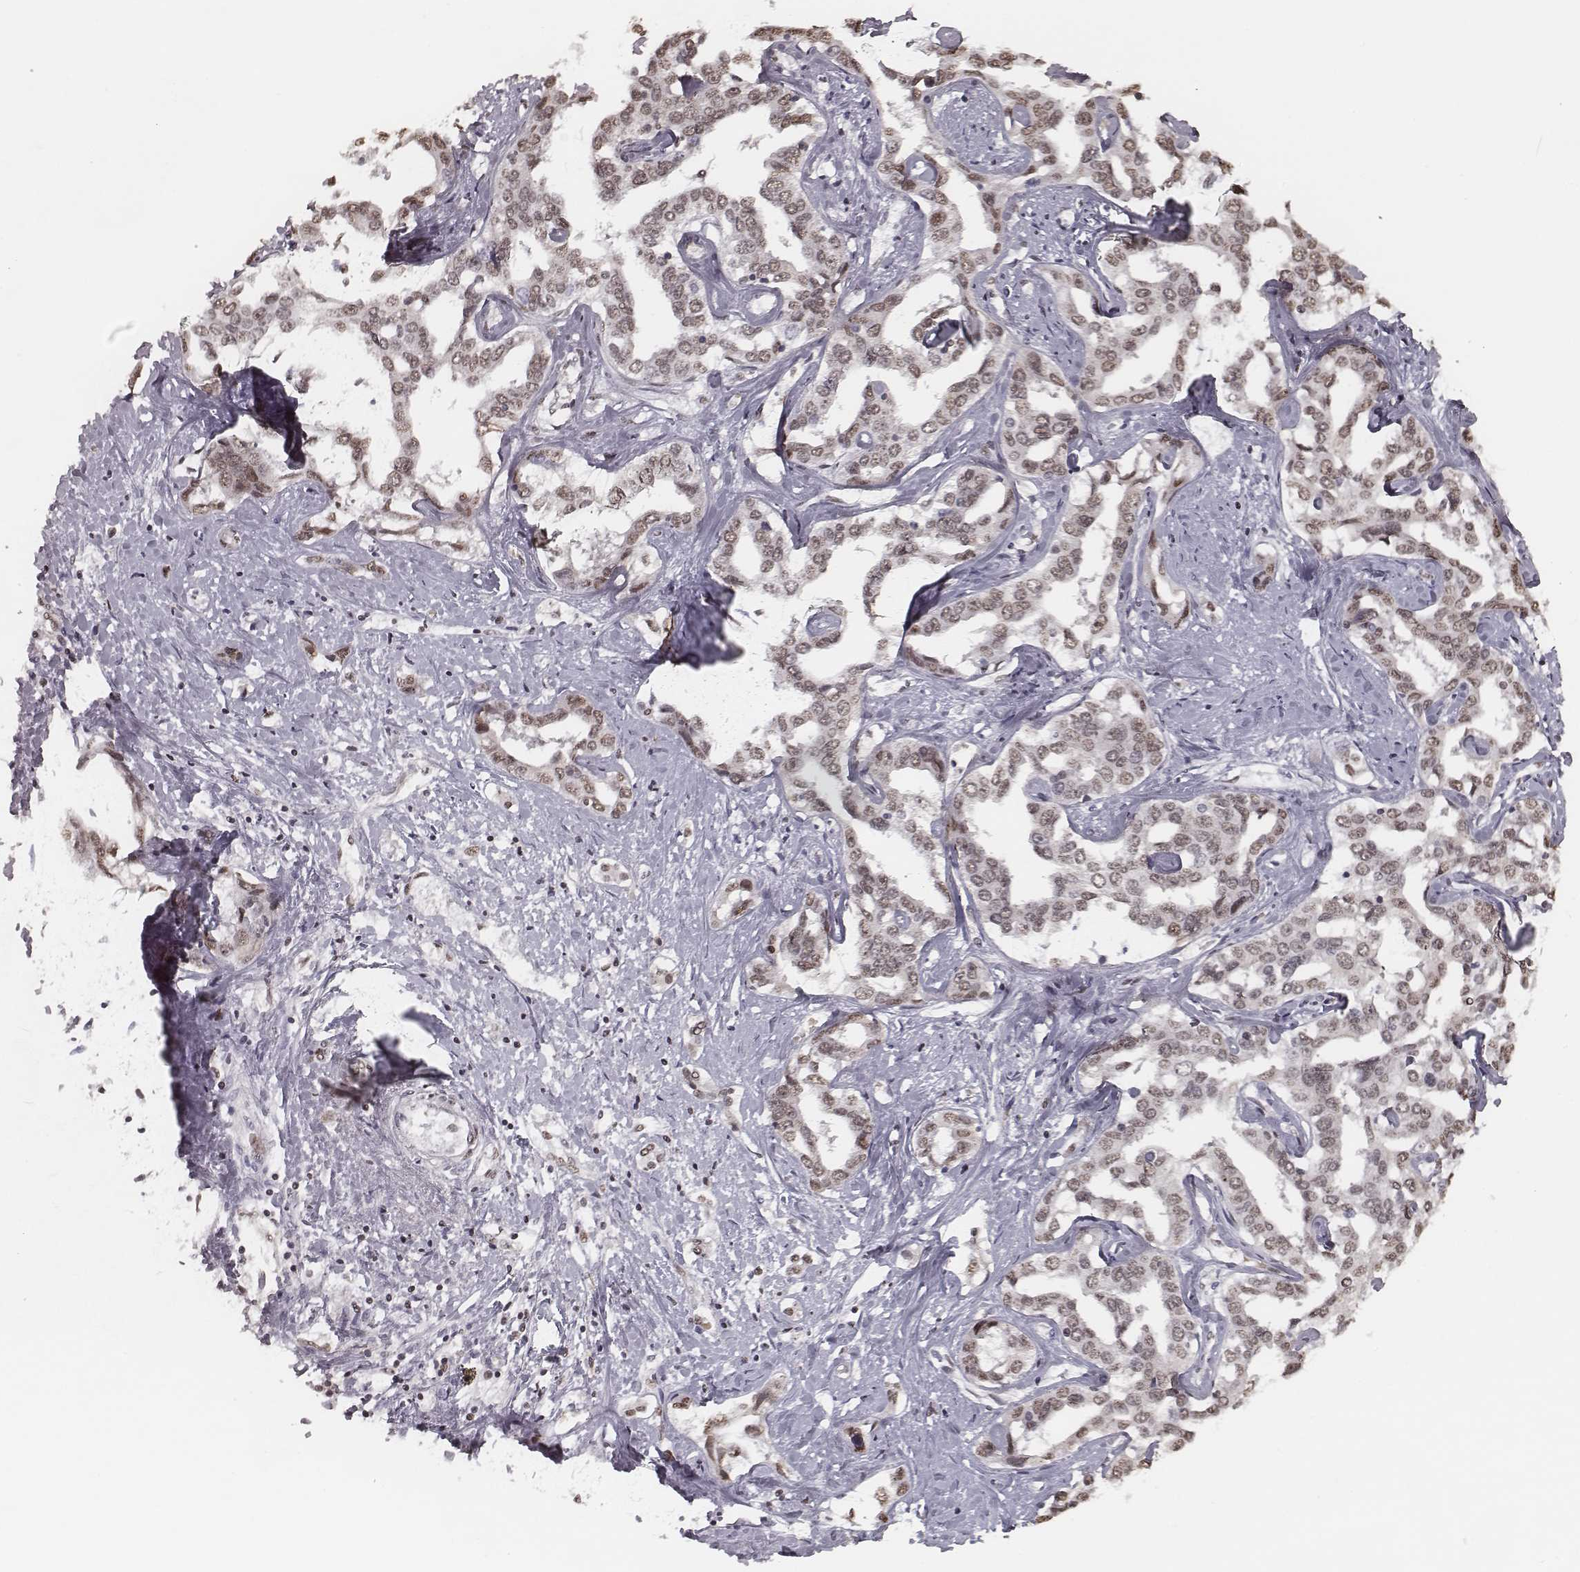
{"staining": {"intensity": "weak", "quantity": ">75%", "location": "cytoplasmic/membranous"}, "tissue": "liver cancer", "cell_type": "Tumor cells", "image_type": "cancer", "snomed": [{"axis": "morphology", "description": "Cholangiocarcinoma"}, {"axis": "topography", "description": "Liver"}], "caption": "About >75% of tumor cells in cholangiocarcinoma (liver) reveal weak cytoplasmic/membranous protein staining as visualized by brown immunohistochemical staining.", "gene": "HMGA2", "patient": {"sex": "male", "age": 59}}